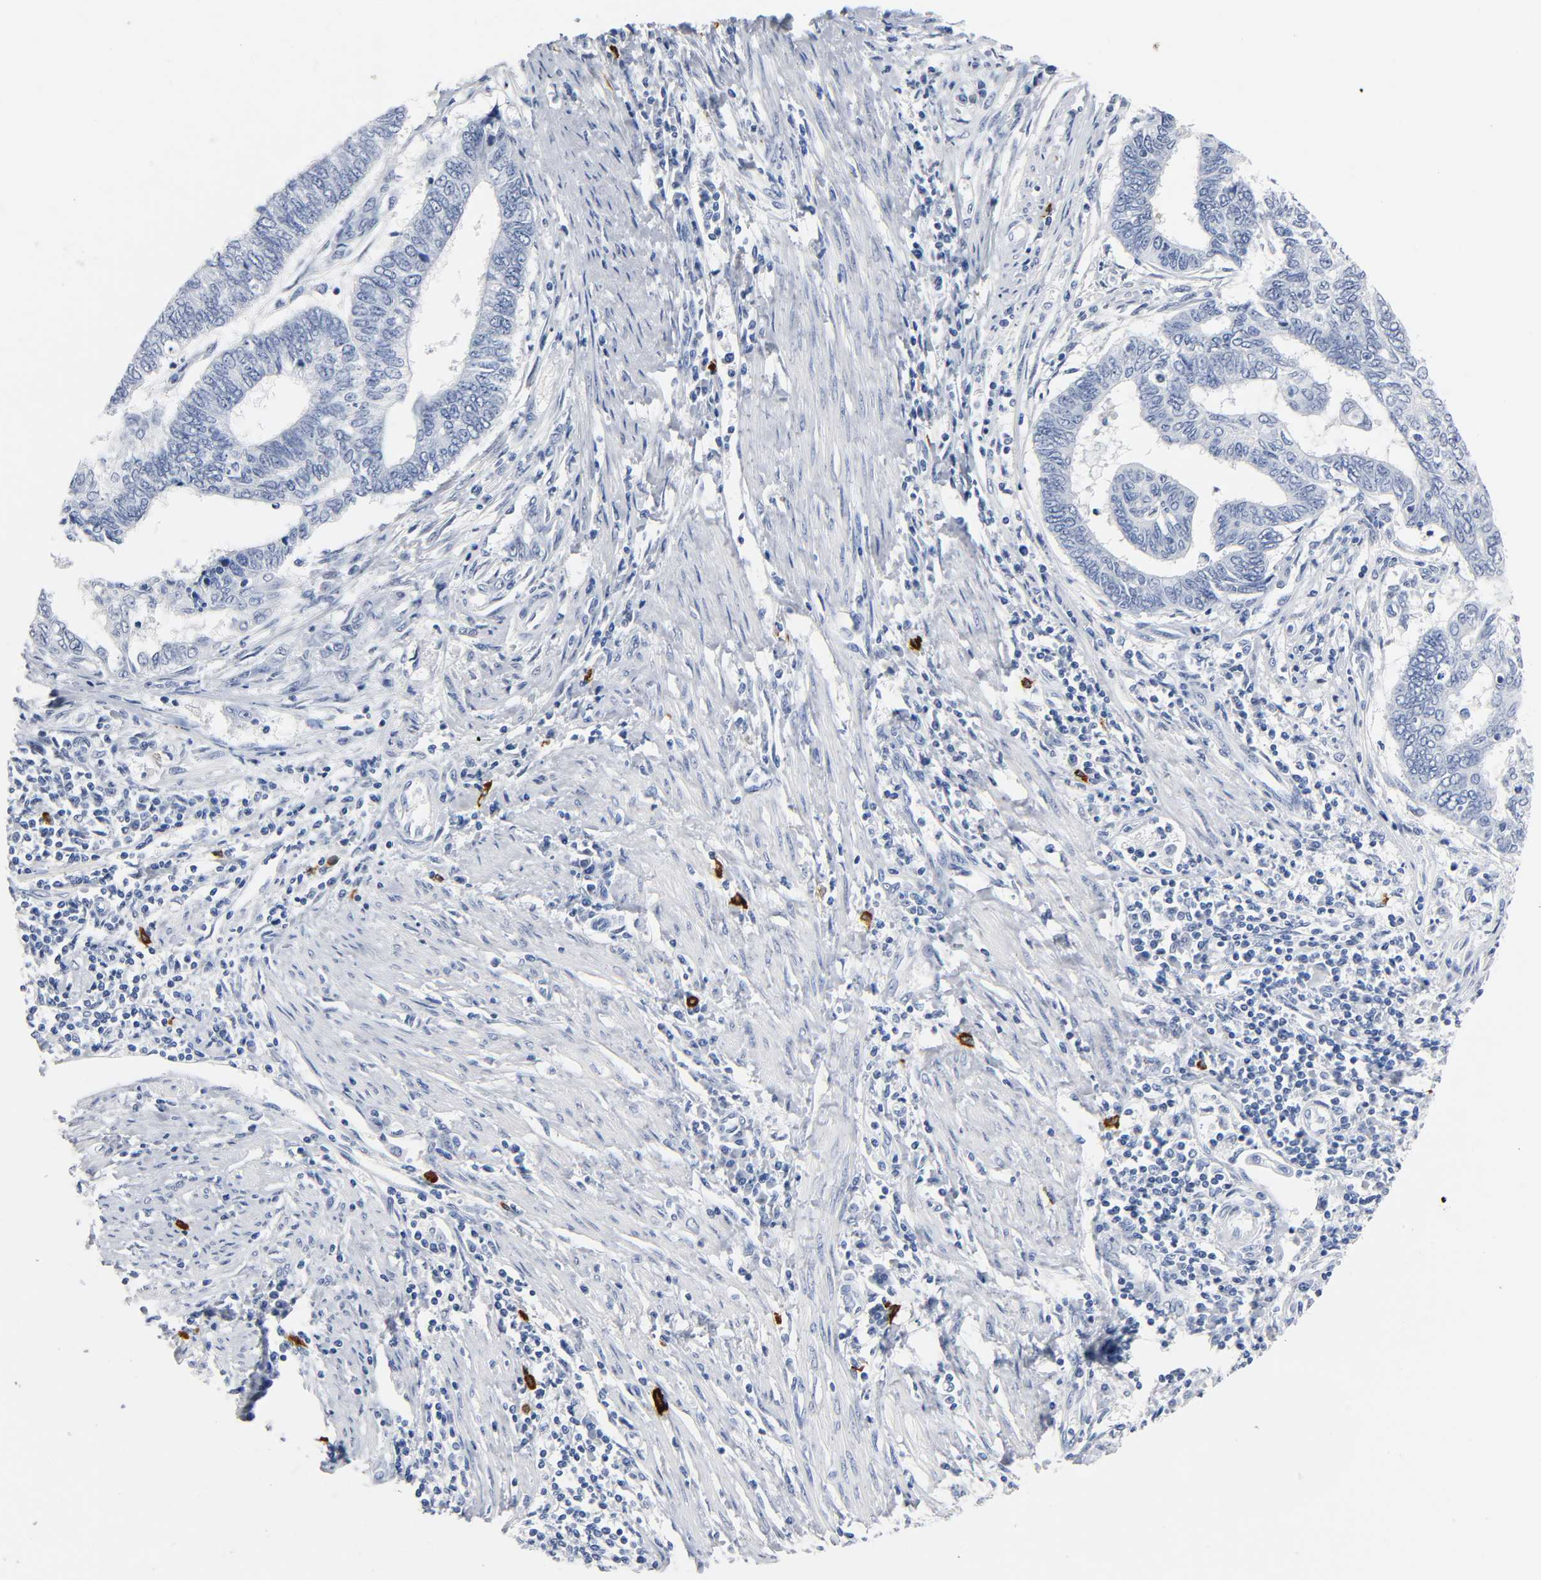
{"staining": {"intensity": "negative", "quantity": "none", "location": "none"}, "tissue": "endometrial cancer", "cell_type": "Tumor cells", "image_type": "cancer", "snomed": [{"axis": "morphology", "description": "Adenocarcinoma, NOS"}, {"axis": "topography", "description": "Uterus"}, {"axis": "topography", "description": "Endometrium"}], "caption": "DAB (3,3'-diaminobenzidine) immunohistochemical staining of human adenocarcinoma (endometrial) demonstrates no significant positivity in tumor cells.", "gene": "NAB2", "patient": {"sex": "female", "age": 70}}